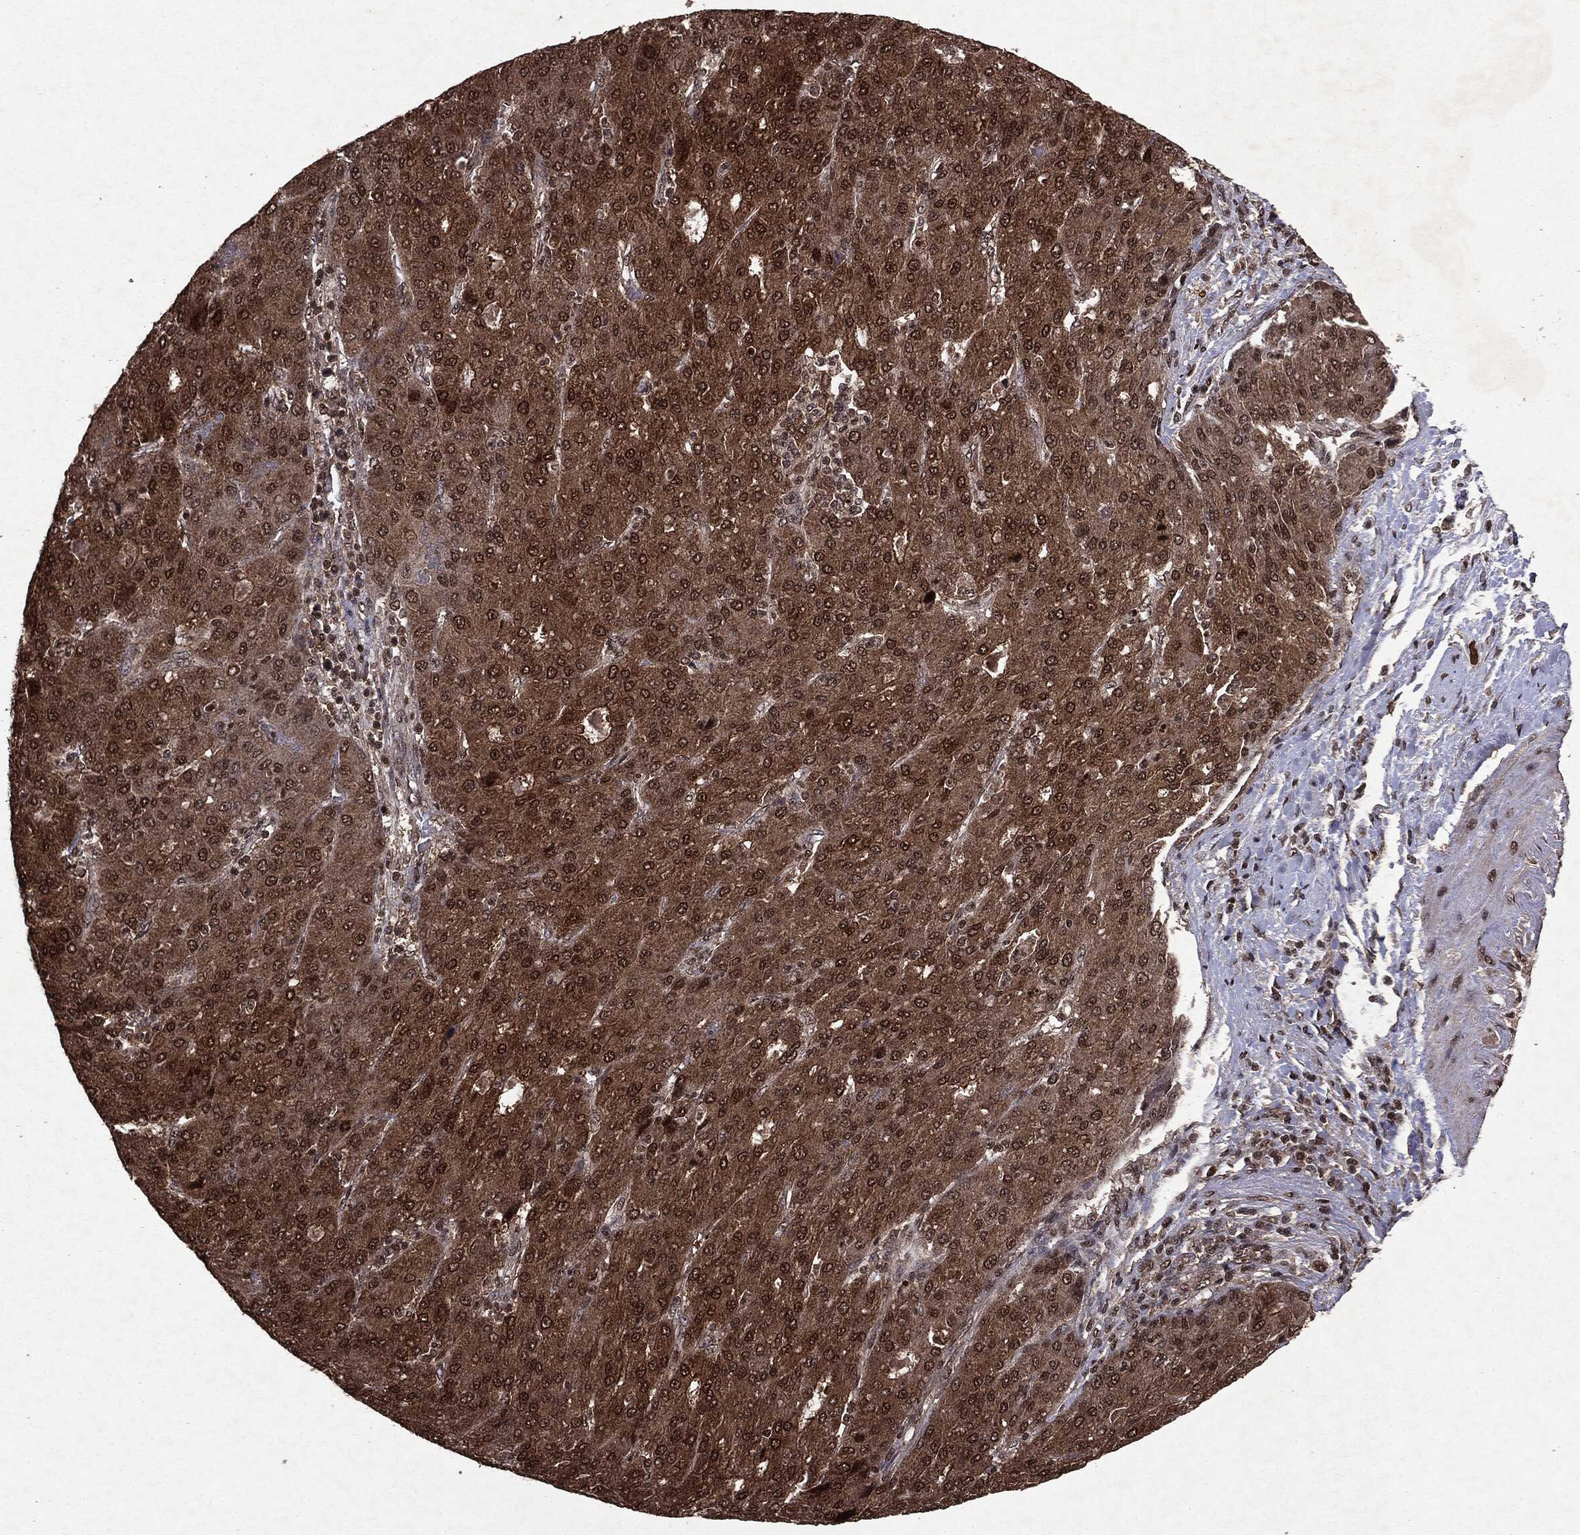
{"staining": {"intensity": "moderate", "quantity": ">75%", "location": "cytoplasmic/membranous,nuclear"}, "tissue": "liver cancer", "cell_type": "Tumor cells", "image_type": "cancer", "snomed": [{"axis": "morphology", "description": "Carcinoma, Hepatocellular, NOS"}, {"axis": "topography", "description": "Liver"}], "caption": "Liver hepatocellular carcinoma tissue reveals moderate cytoplasmic/membranous and nuclear staining in about >75% of tumor cells, visualized by immunohistochemistry.", "gene": "PEBP1", "patient": {"sex": "male", "age": 65}}